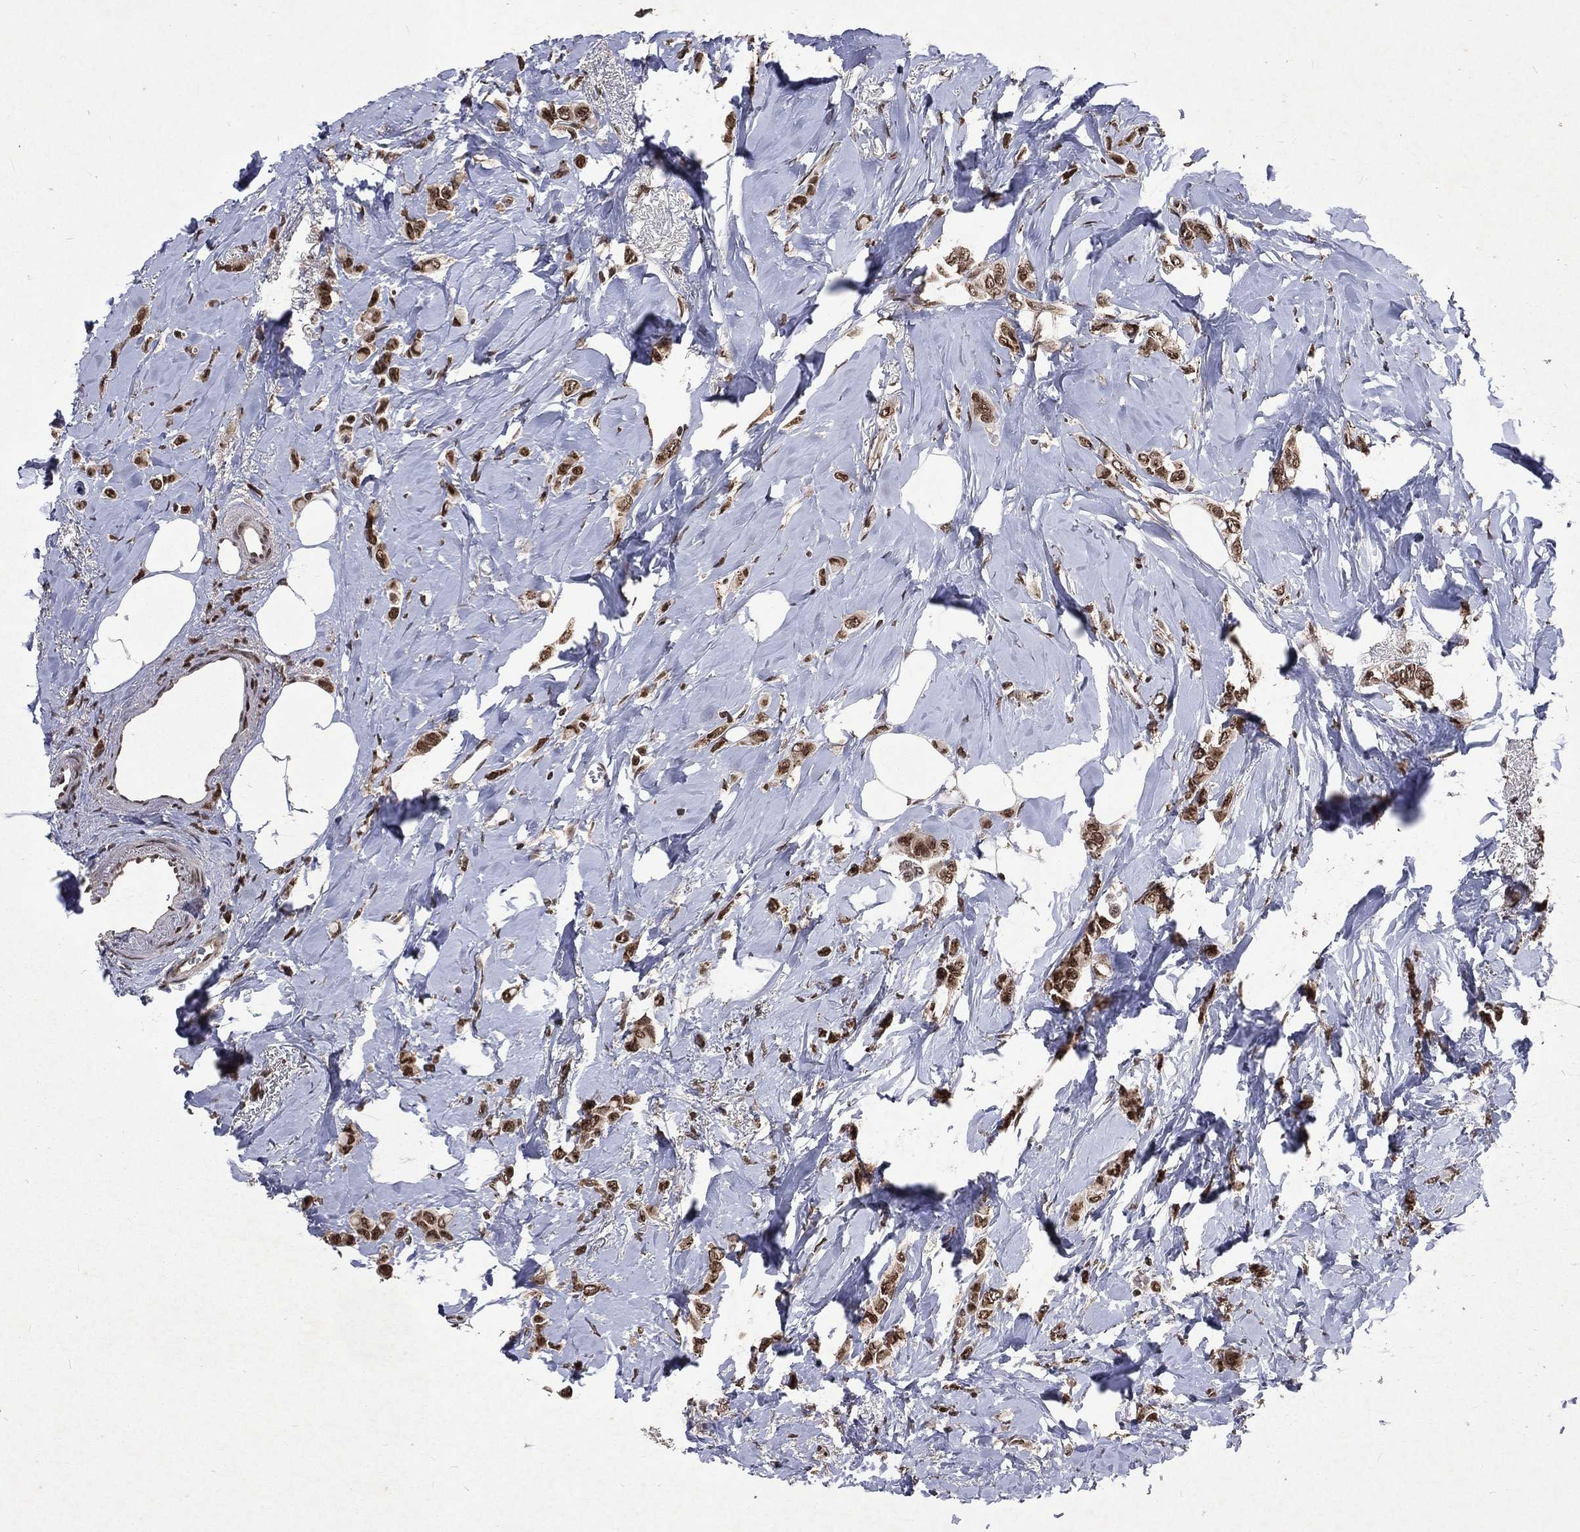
{"staining": {"intensity": "strong", "quantity": ">75%", "location": "nuclear"}, "tissue": "breast cancer", "cell_type": "Tumor cells", "image_type": "cancer", "snomed": [{"axis": "morphology", "description": "Lobular carcinoma"}, {"axis": "topography", "description": "Breast"}], "caption": "Breast lobular carcinoma was stained to show a protein in brown. There is high levels of strong nuclear expression in approximately >75% of tumor cells.", "gene": "DMAP1", "patient": {"sex": "female", "age": 66}}